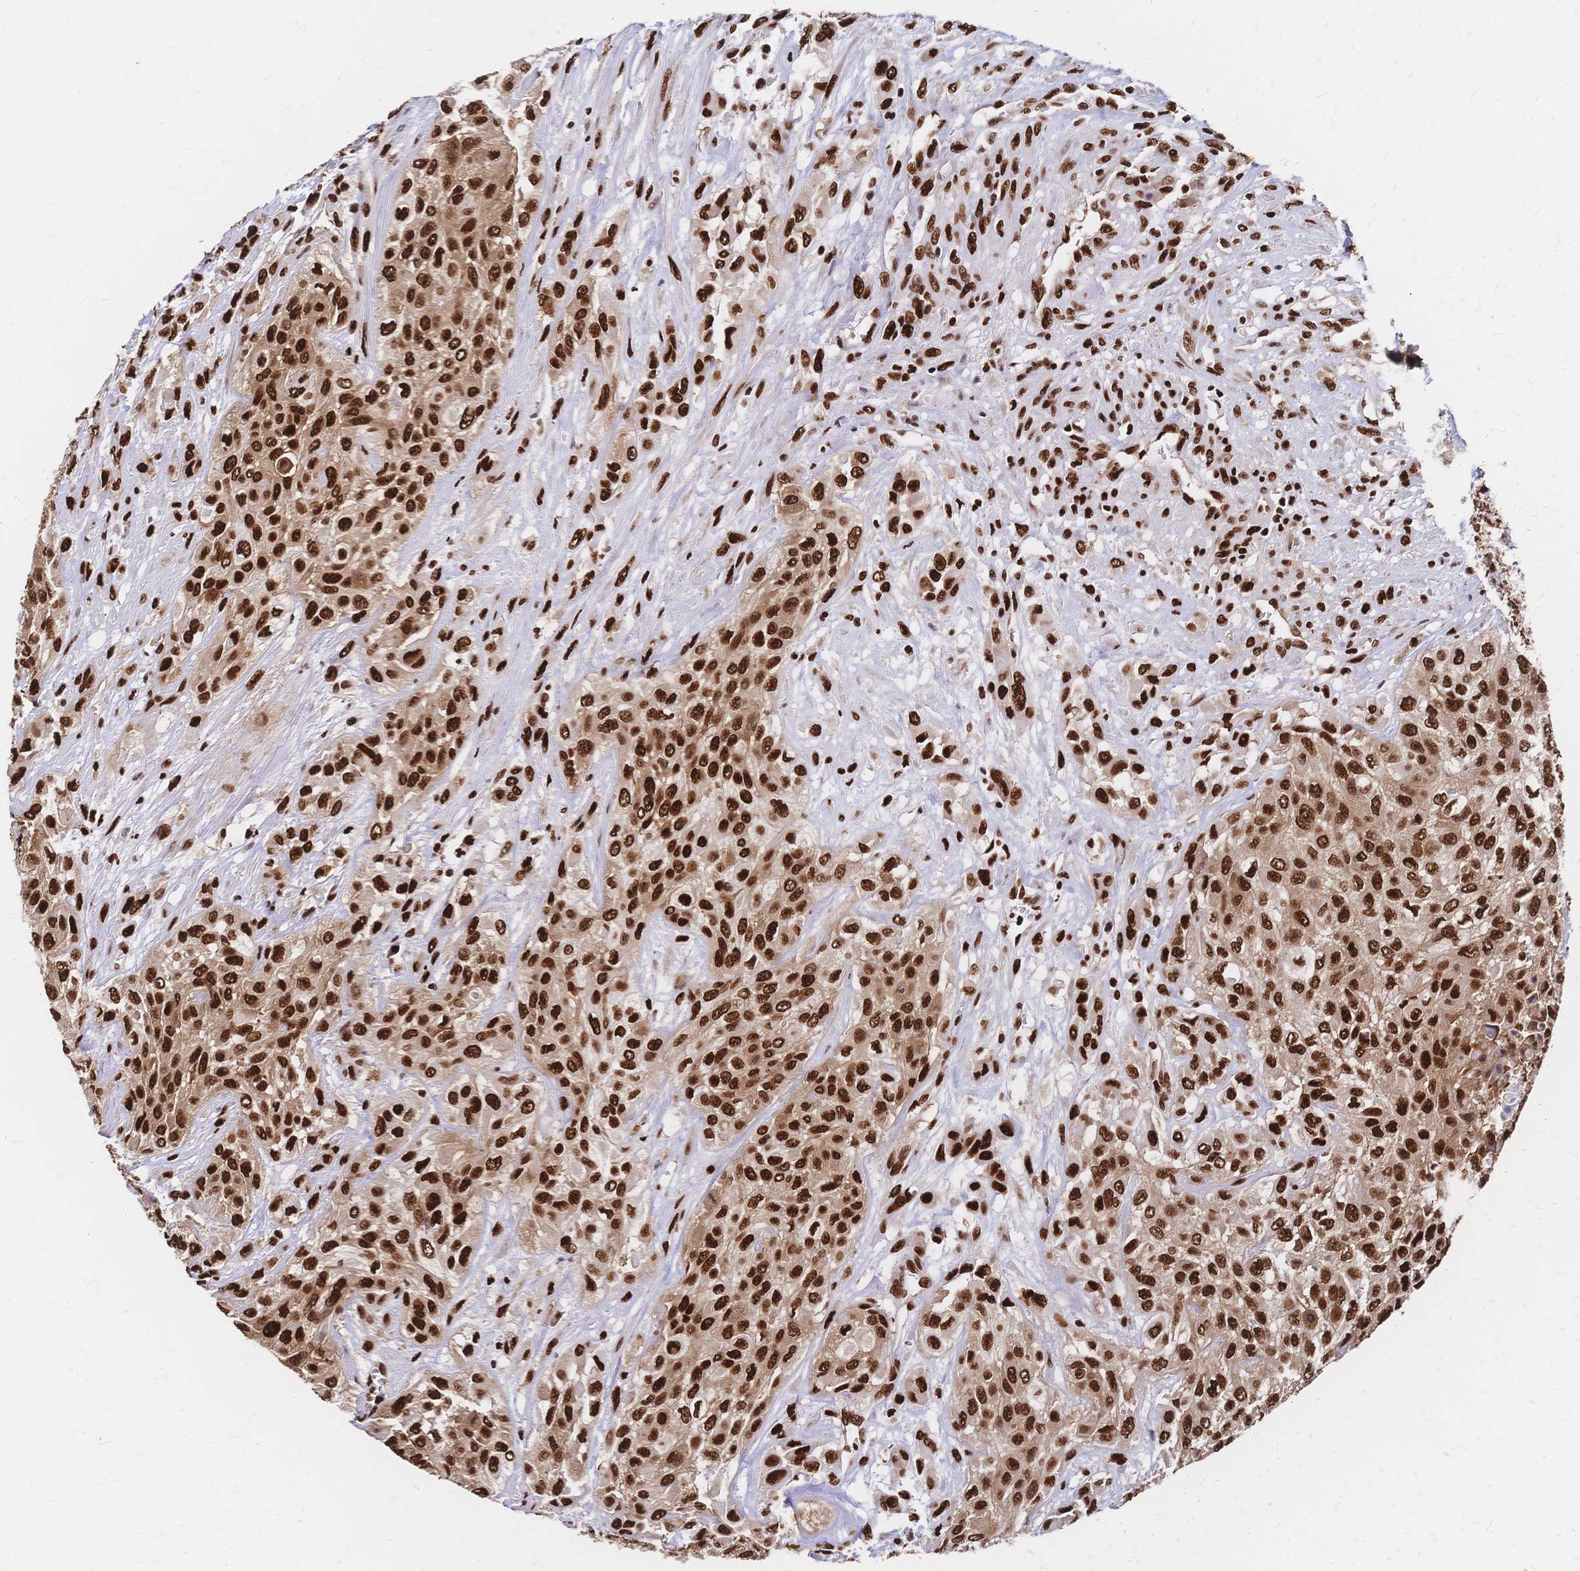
{"staining": {"intensity": "strong", "quantity": ">75%", "location": "nuclear"}, "tissue": "urothelial cancer", "cell_type": "Tumor cells", "image_type": "cancer", "snomed": [{"axis": "morphology", "description": "Urothelial carcinoma, High grade"}, {"axis": "topography", "description": "Urinary bladder"}], "caption": "Immunohistochemistry (IHC) histopathology image of human urothelial cancer stained for a protein (brown), which displays high levels of strong nuclear expression in approximately >75% of tumor cells.", "gene": "HDGF", "patient": {"sex": "male", "age": 57}}